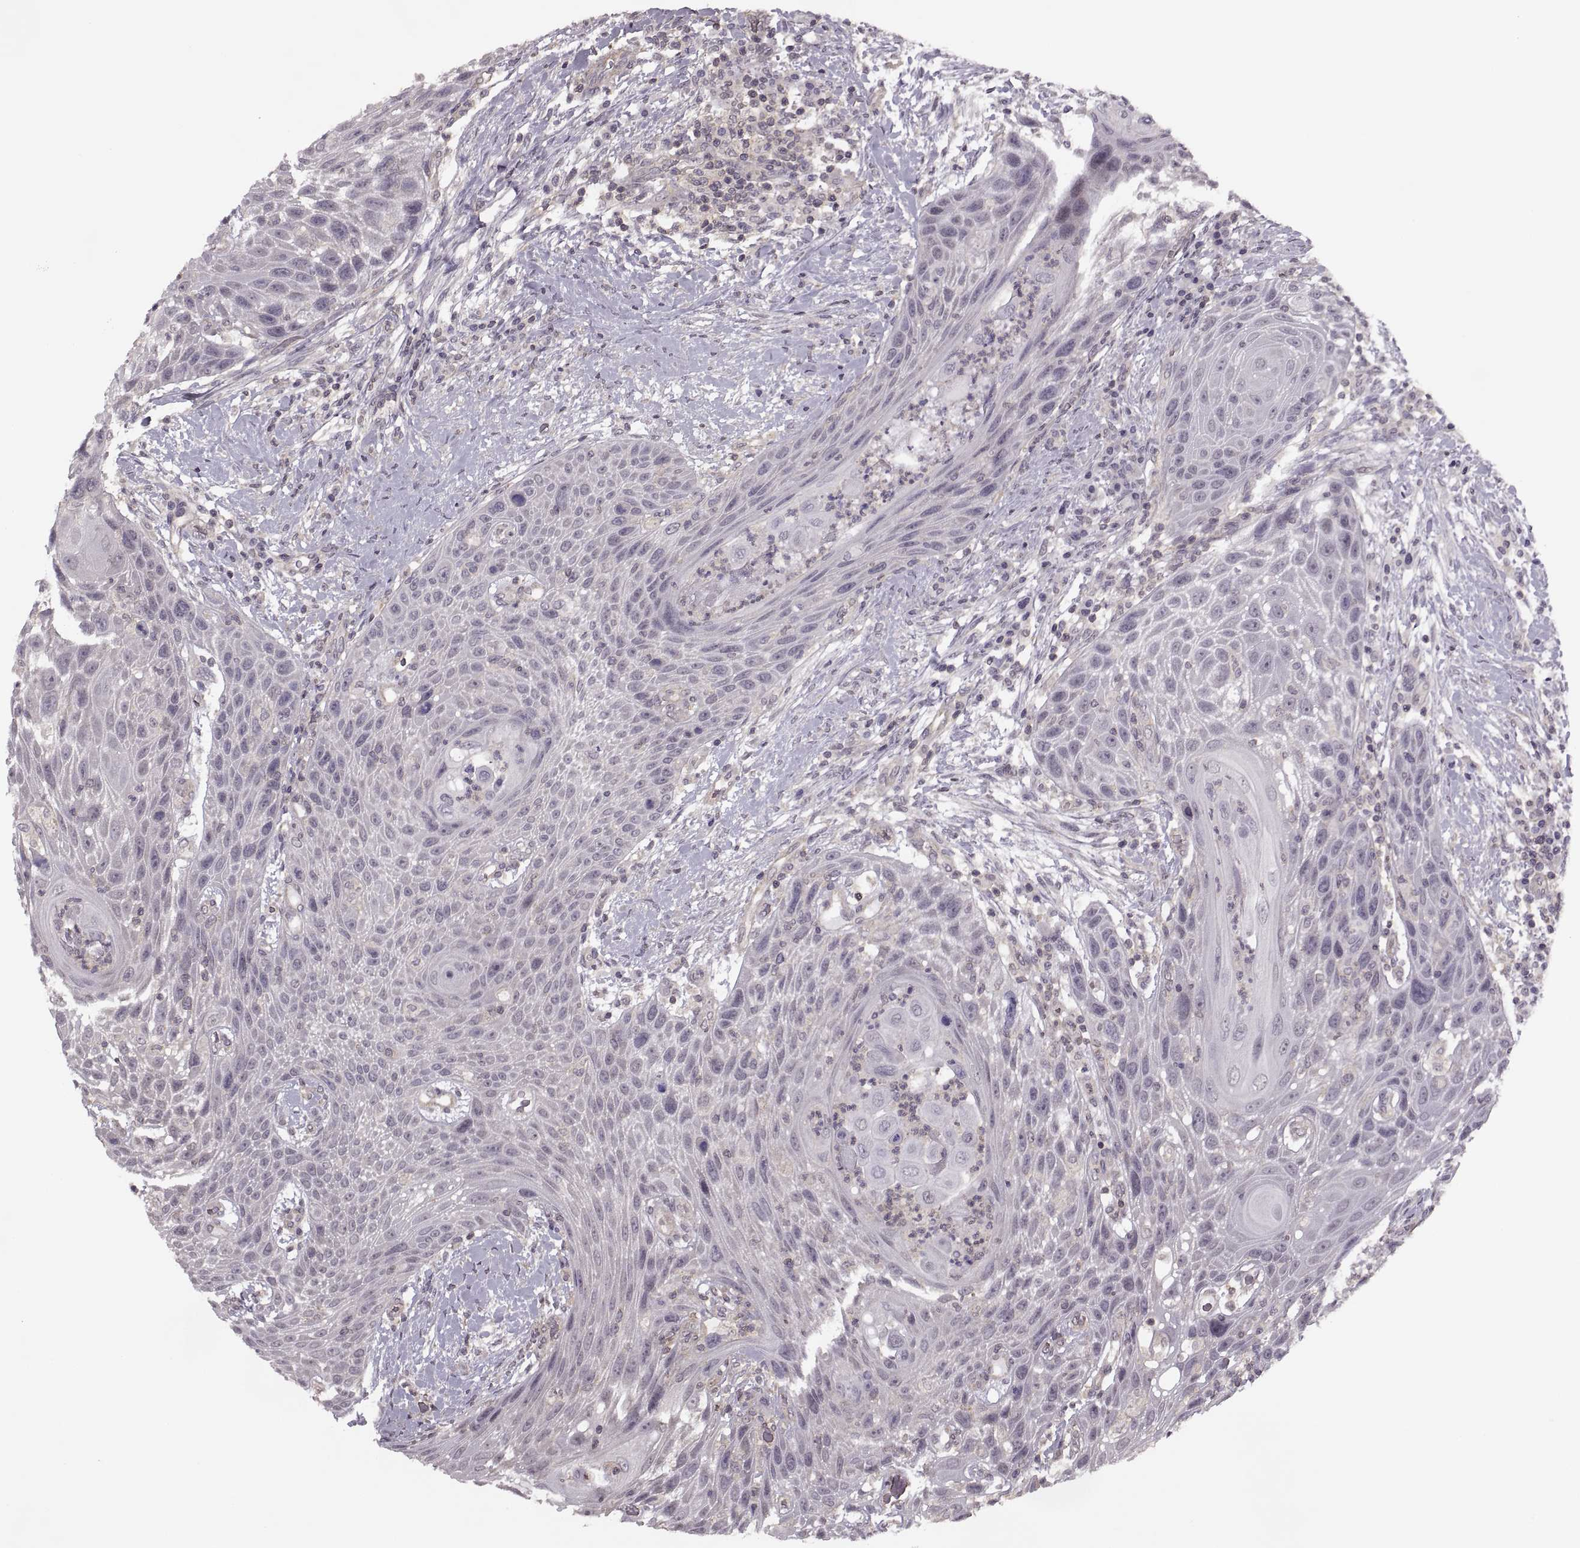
{"staining": {"intensity": "negative", "quantity": "none", "location": "none"}, "tissue": "head and neck cancer", "cell_type": "Tumor cells", "image_type": "cancer", "snomed": [{"axis": "morphology", "description": "Squamous cell carcinoma, NOS"}, {"axis": "topography", "description": "Head-Neck"}], "caption": "Tumor cells show no significant positivity in head and neck cancer.", "gene": "LUZP2", "patient": {"sex": "male", "age": 69}}